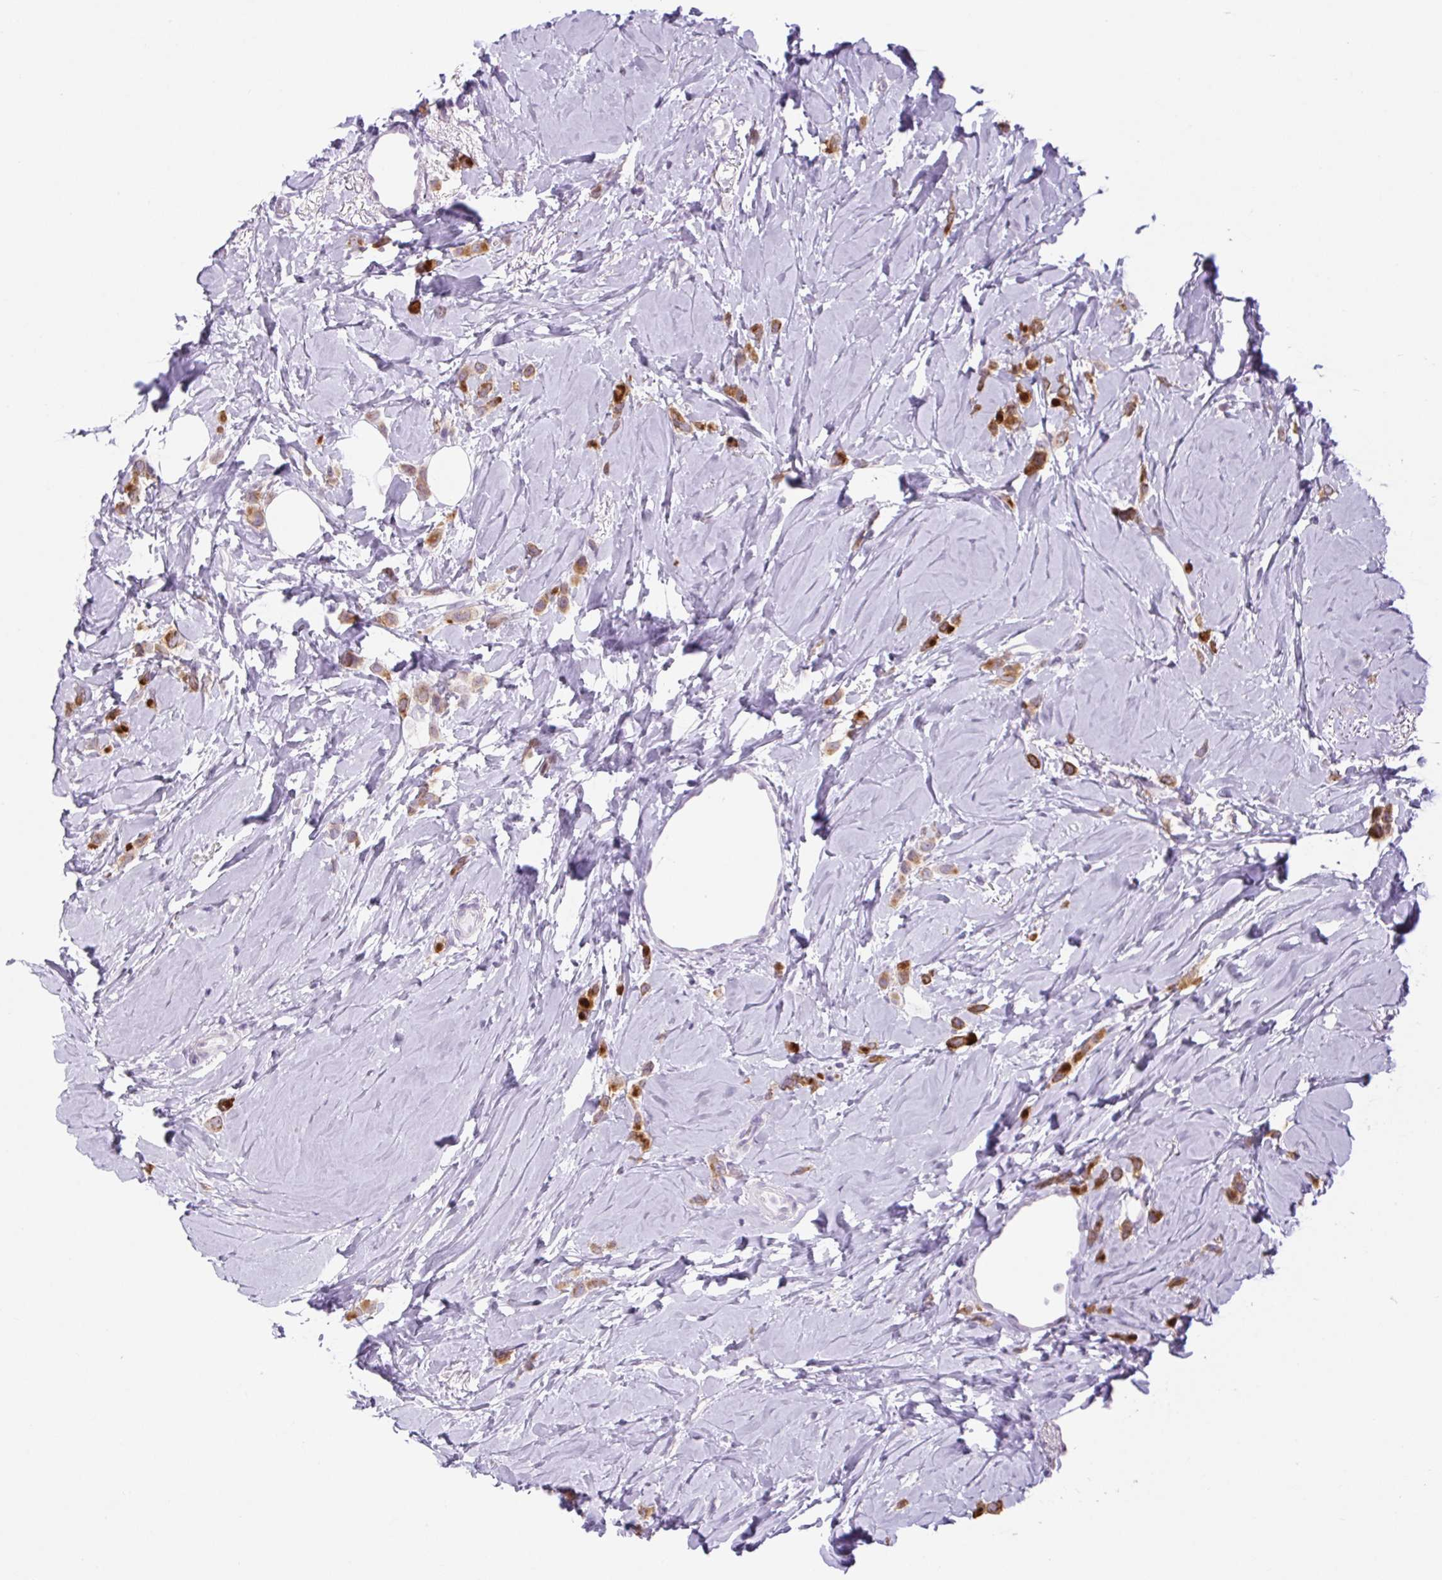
{"staining": {"intensity": "strong", "quantity": "25%-75%", "location": "cytoplasmic/membranous"}, "tissue": "breast cancer", "cell_type": "Tumor cells", "image_type": "cancer", "snomed": [{"axis": "morphology", "description": "Lobular carcinoma"}, {"axis": "topography", "description": "Breast"}], "caption": "About 25%-75% of tumor cells in lobular carcinoma (breast) show strong cytoplasmic/membranous protein positivity as visualized by brown immunohistochemical staining.", "gene": "BCAS1", "patient": {"sex": "female", "age": 66}}